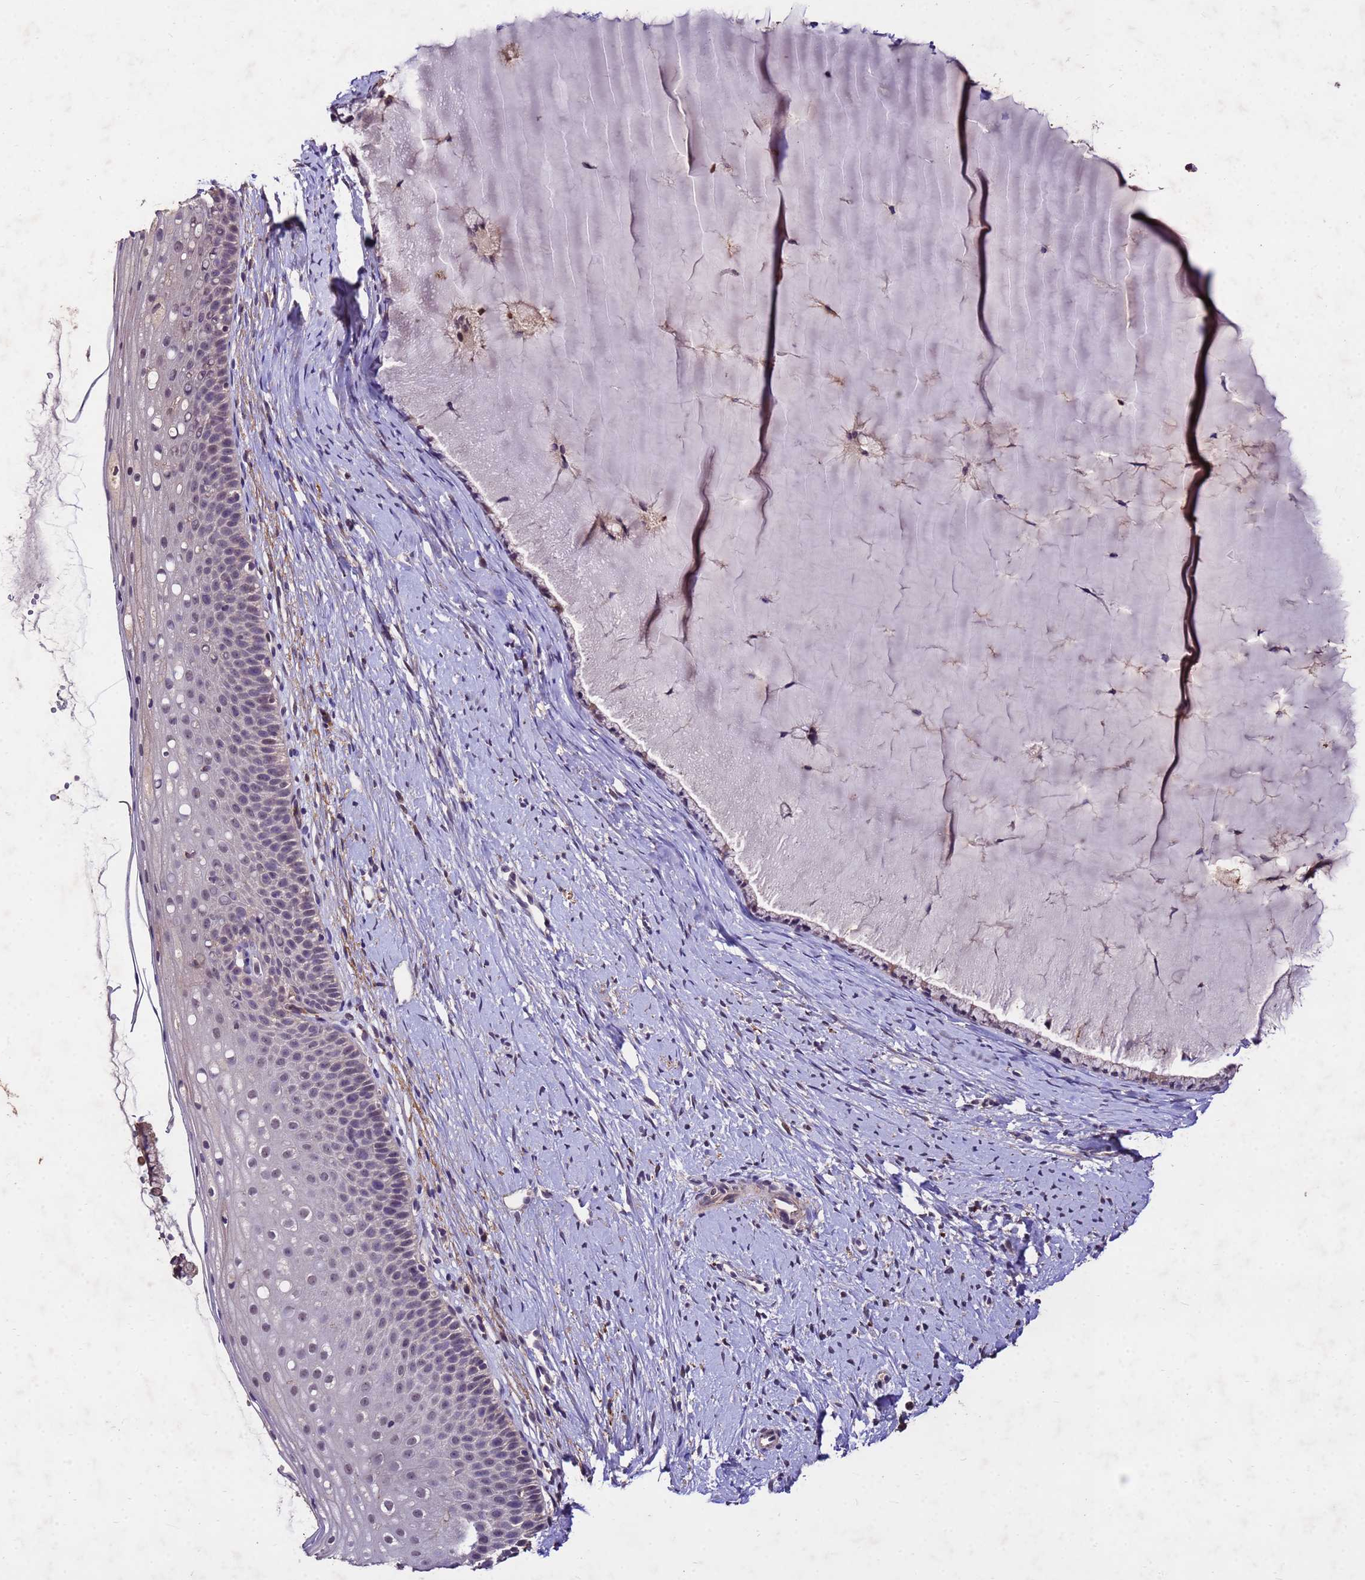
{"staining": {"intensity": "weak", "quantity": ">75%", "location": "cytoplasmic/membranous,nuclear"}, "tissue": "cervix", "cell_type": "Glandular cells", "image_type": "normal", "snomed": [{"axis": "morphology", "description": "Normal tissue, NOS"}, {"axis": "topography", "description": "Cervix"}], "caption": "An immunohistochemistry (IHC) photomicrograph of normal tissue is shown. Protein staining in brown shows weak cytoplasmic/membranous,nuclear positivity in cervix within glandular cells. The staining was performed using DAB (3,3'-diaminobenzidine) to visualize the protein expression in brown, while the nuclei were stained in blue with hematoxylin (Magnification: 20x).", "gene": "TOR4A", "patient": {"sex": "female", "age": 57}}